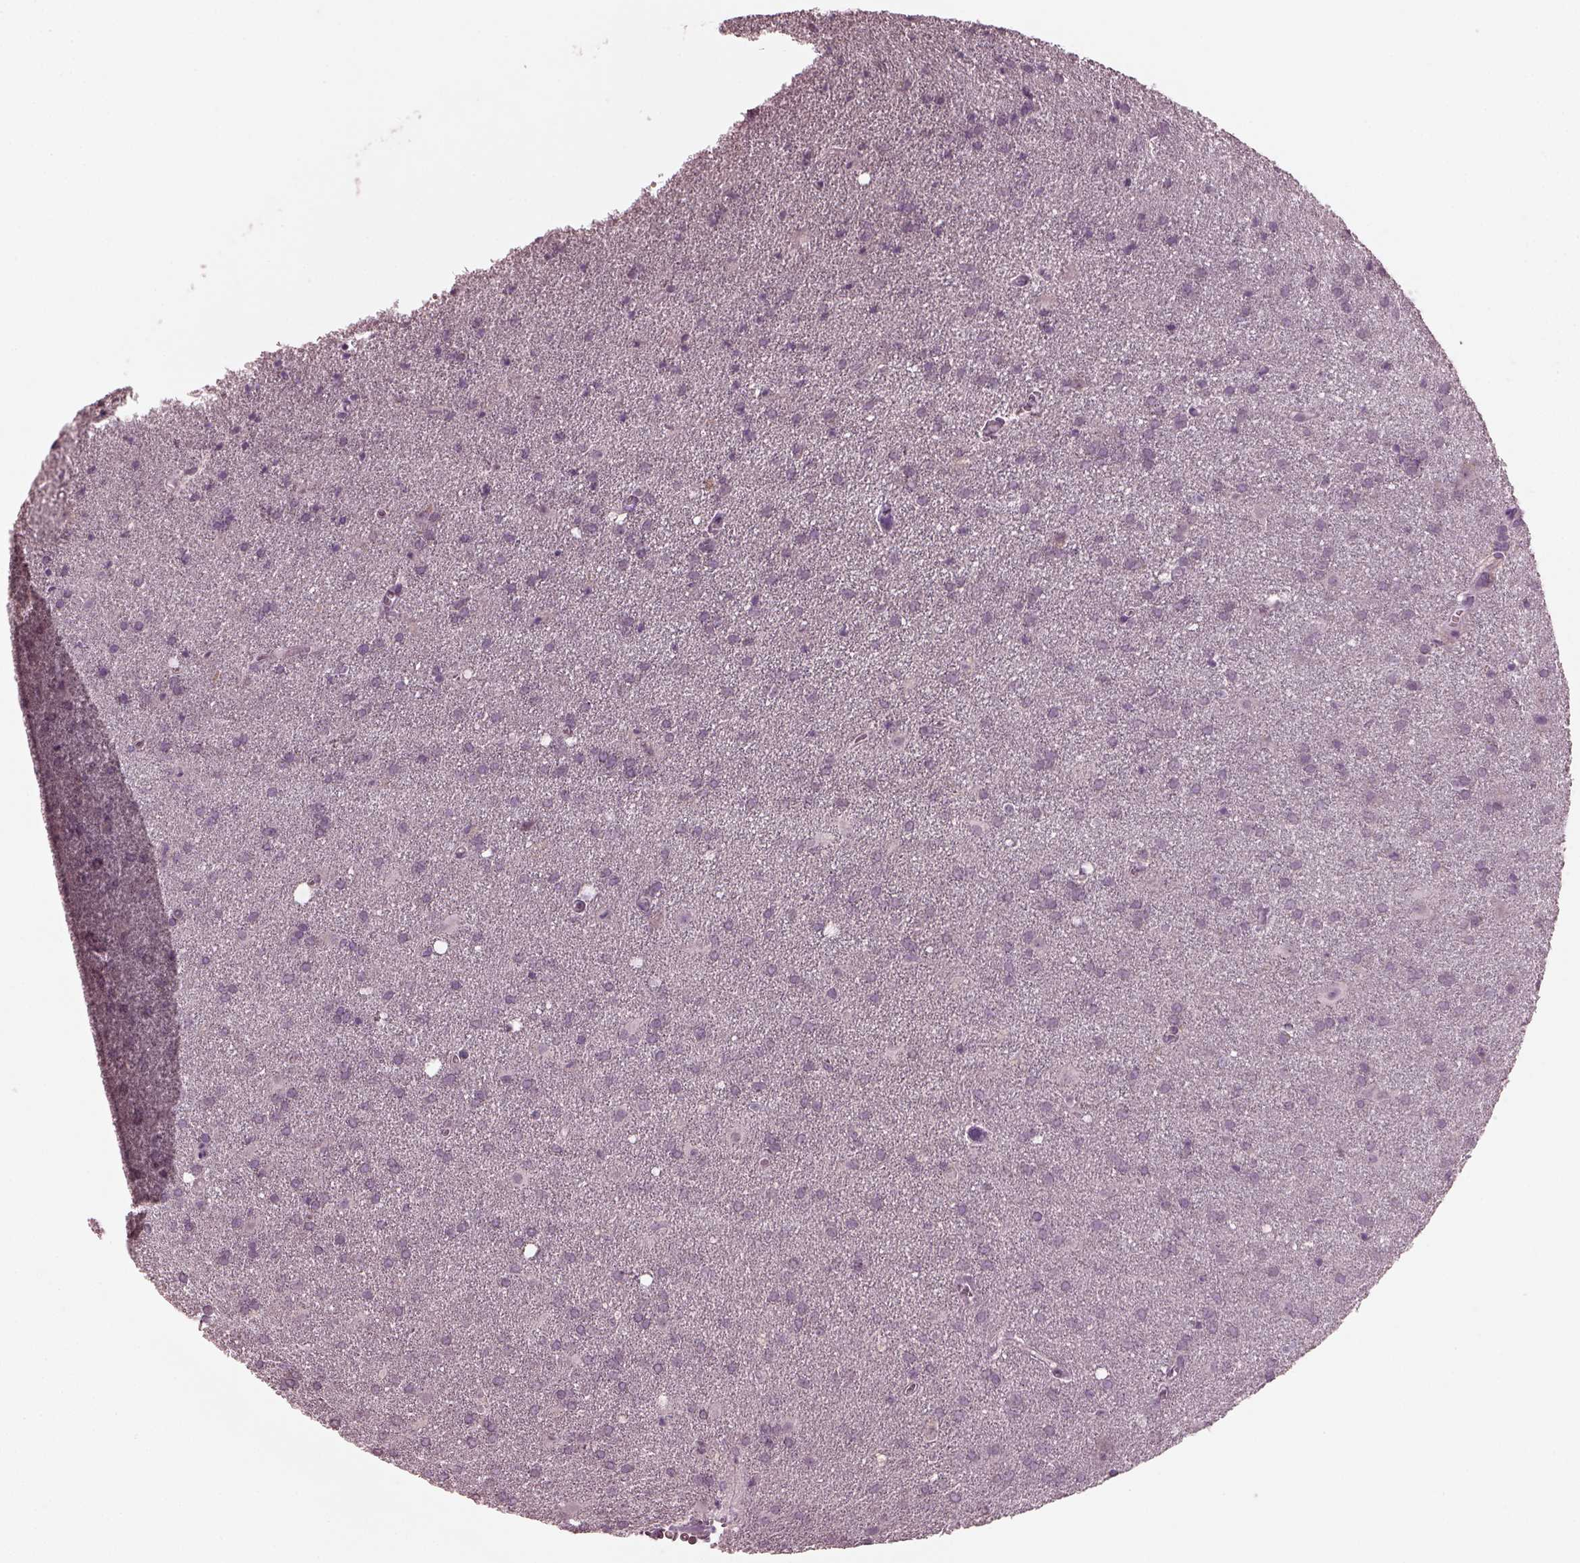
{"staining": {"intensity": "negative", "quantity": "none", "location": "none"}, "tissue": "glioma", "cell_type": "Tumor cells", "image_type": "cancer", "snomed": [{"axis": "morphology", "description": "Glioma, malignant, Low grade"}, {"axis": "topography", "description": "Brain"}], "caption": "This is an immunohistochemistry histopathology image of human malignant glioma (low-grade). There is no expression in tumor cells.", "gene": "RCVRN", "patient": {"sex": "male", "age": 58}}